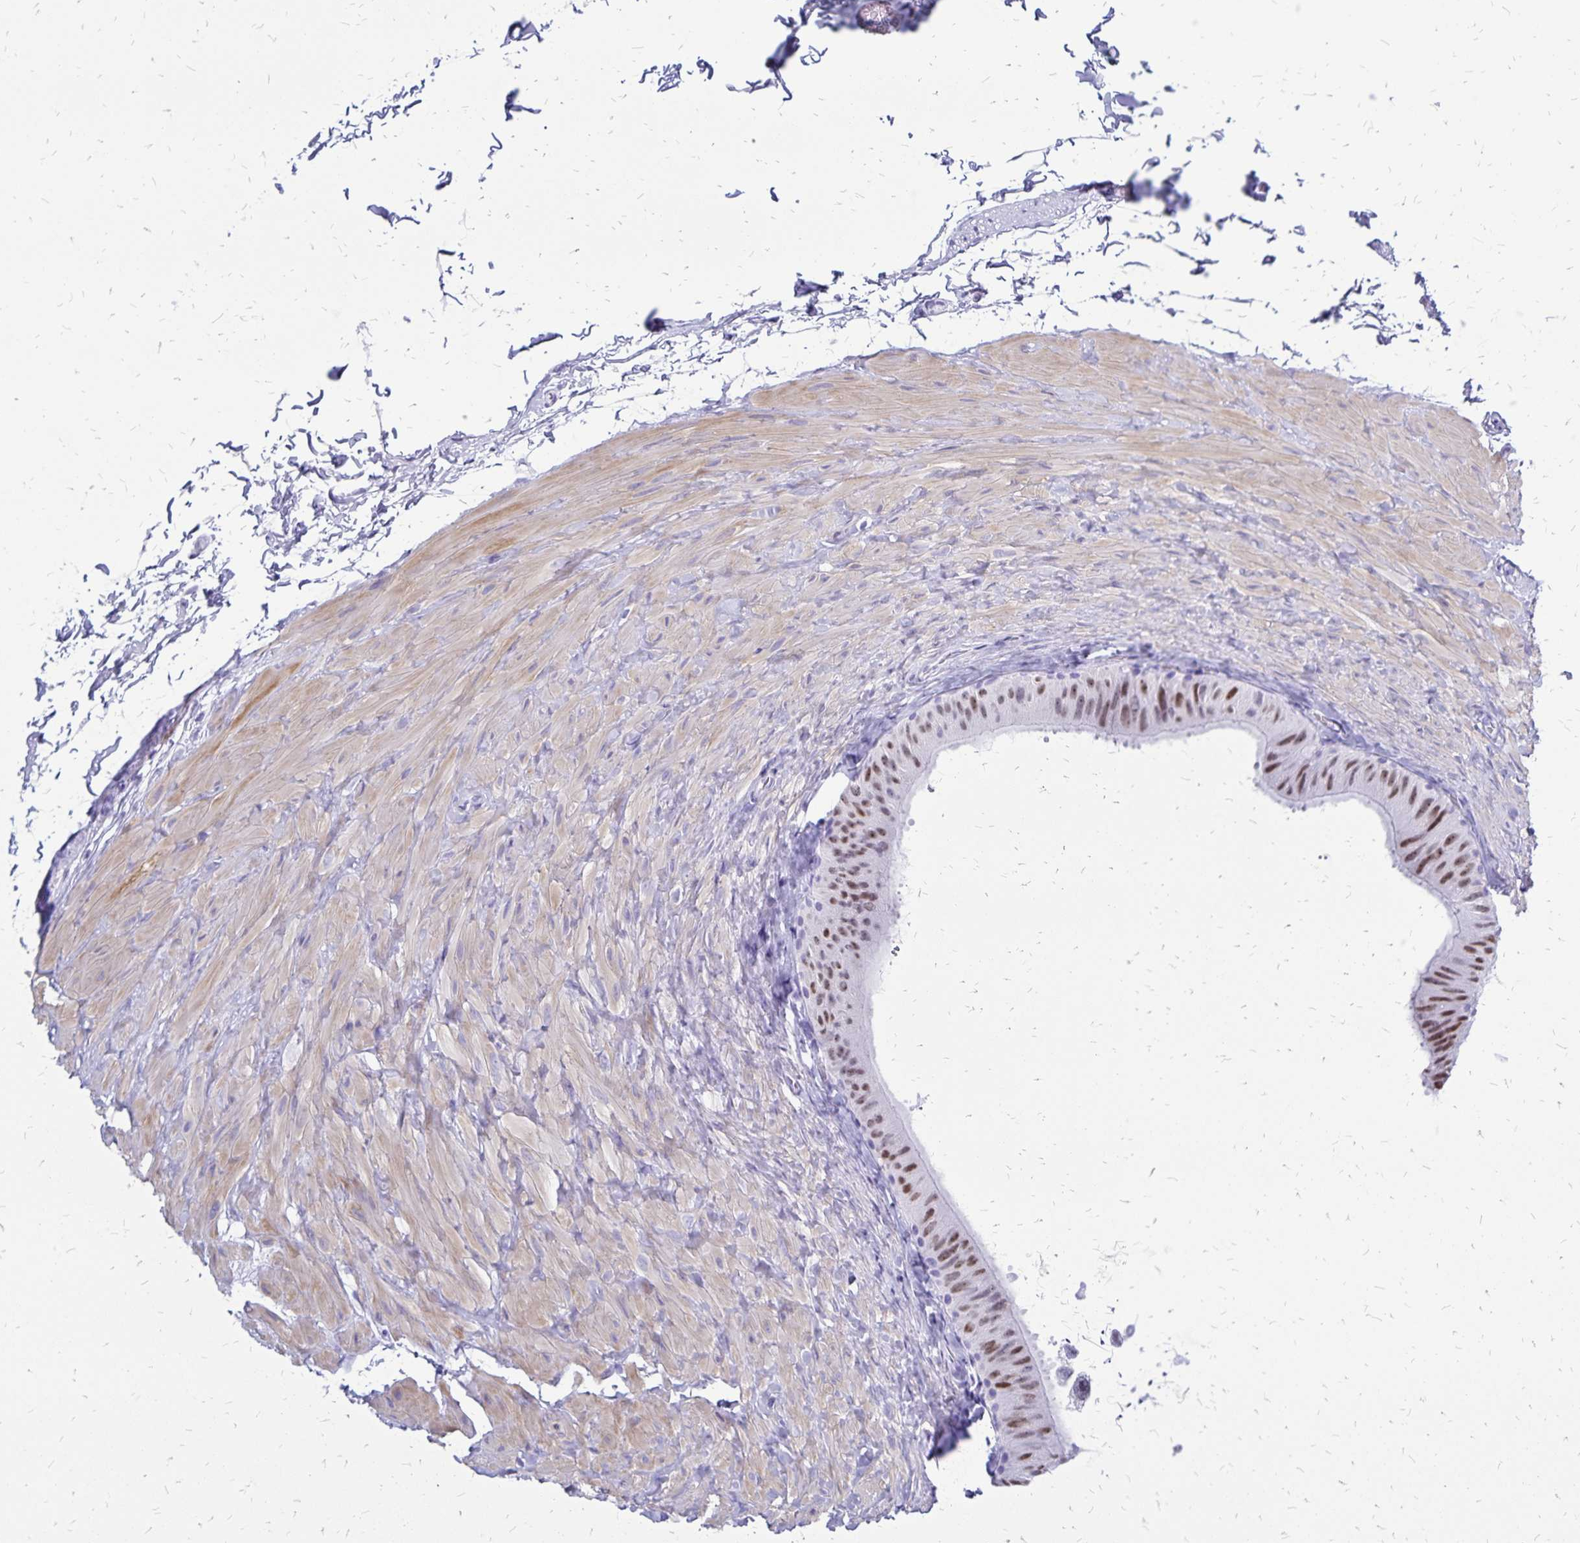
{"staining": {"intensity": "moderate", "quantity": "25%-75%", "location": "nuclear"}, "tissue": "epididymis", "cell_type": "Glandular cells", "image_type": "normal", "snomed": [{"axis": "morphology", "description": "Normal tissue, NOS"}, {"axis": "topography", "description": "Epididymis, spermatic cord, NOS"}, {"axis": "topography", "description": "Epididymis"}], "caption": "Unremarkable epididymis displays moderate nuclear positivity in approximately 25%-75% of glandular cells, visualized by immunohistochemistry. Immunohistochemistry (ihc) stains the protein in brown and the nuclei are stained blue.", "gene": "HMGB3", "patient": {"sex": "male", "age": 31}}